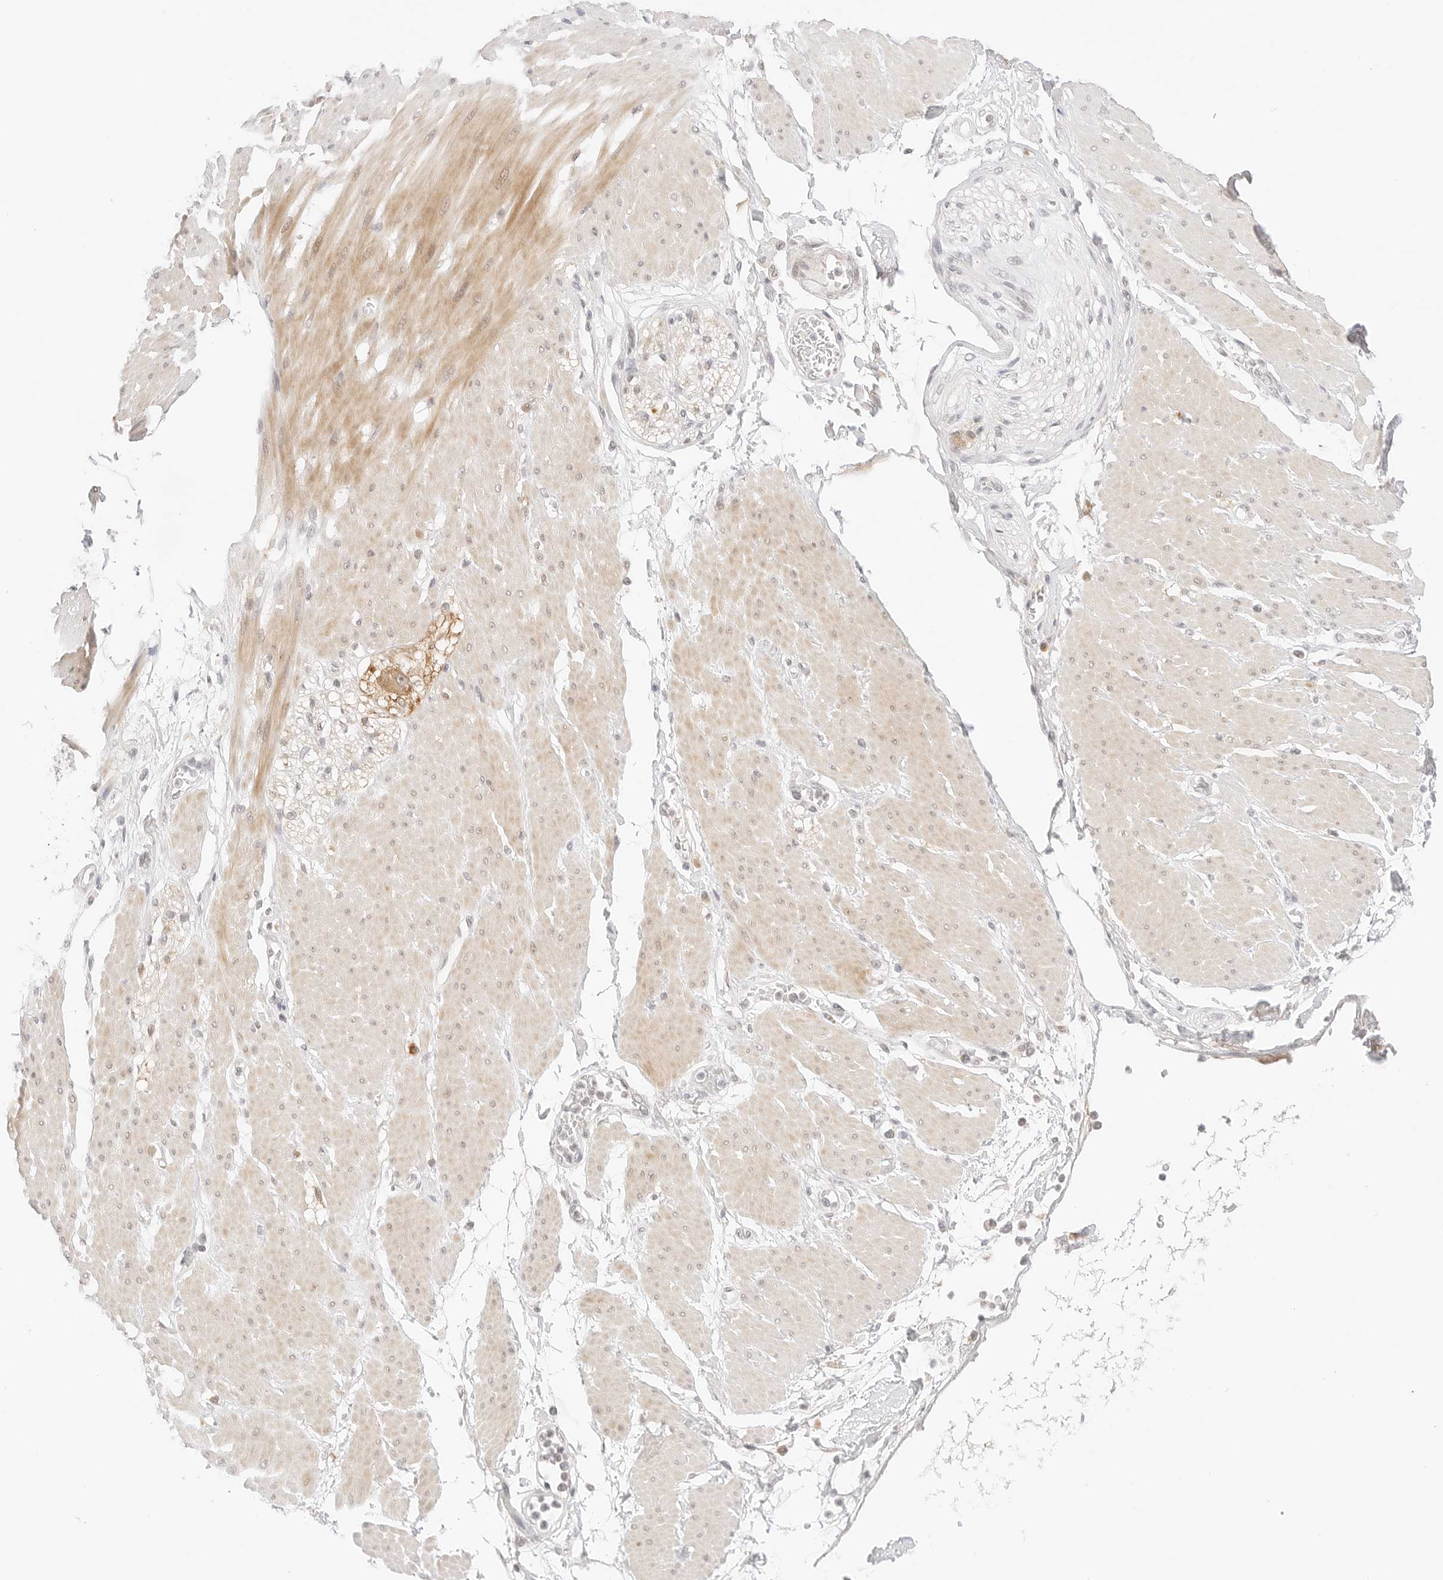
{"staining": {"intensity": "negative", "quantity": "none", "location": "none"}, "tissue": "adipose tissue", "cell_type": "Adipocytes", "image_type": "normal", "snomed": [{"axis": "morphology", "description": "Normal tissue, NOS"}, {"axis": "morphology", "description": "Adenocarcinoma, NOS"}, {"axis": "topography", "description": "Duodenum"}, {"axis": "topography", "description": "Peripheral nerve tissue"}], "caption": "Immunohistochemical staining of benign adipose tissue demonstrates no significant staining in adipocytes. (DAB (3,3'-diaminobenzidine) immunohistochemistry (IHC) with hematoxylin counter stain).", "gene": "XKR4", "patient": {"sex": "female", "age": 60}}